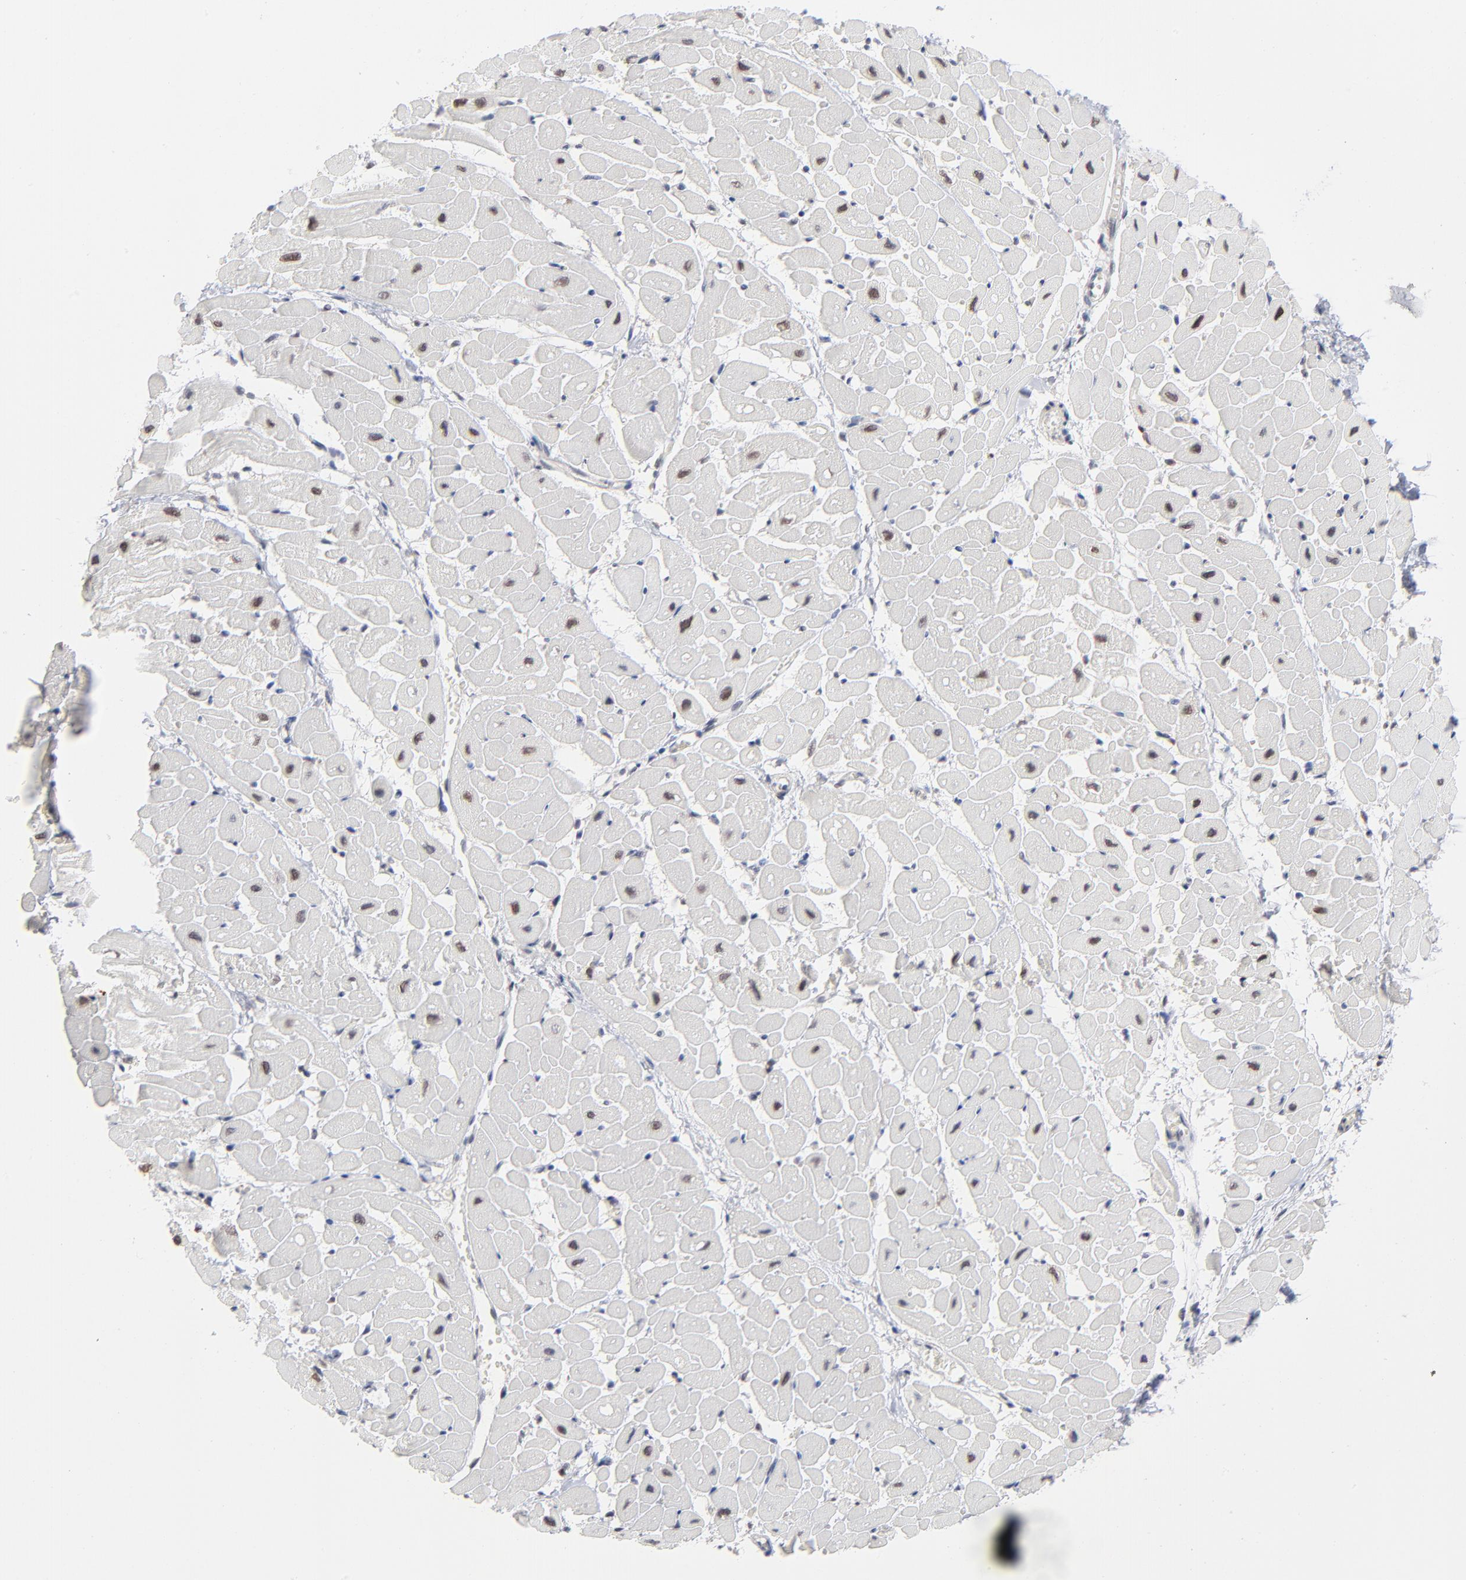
{"staining": {"intensity": "weak", "quantity": "25%-75%", "location": "nuclear"}, "tissue": "heart muscle", "cell_type": "Cardiomyocytes", "image_type": "normal", "snomed": [{"axis": "morphology", "description": "Normal tissue, NOS"}, {"axis": "topography", "description": "Heart"}], "caption": "Heart muscle stained for a protein demonstrates weak nuclear positivity in cardiomyocytes.", "gene": "MBIP", "patient": {"sex": "male", "age": 45}}